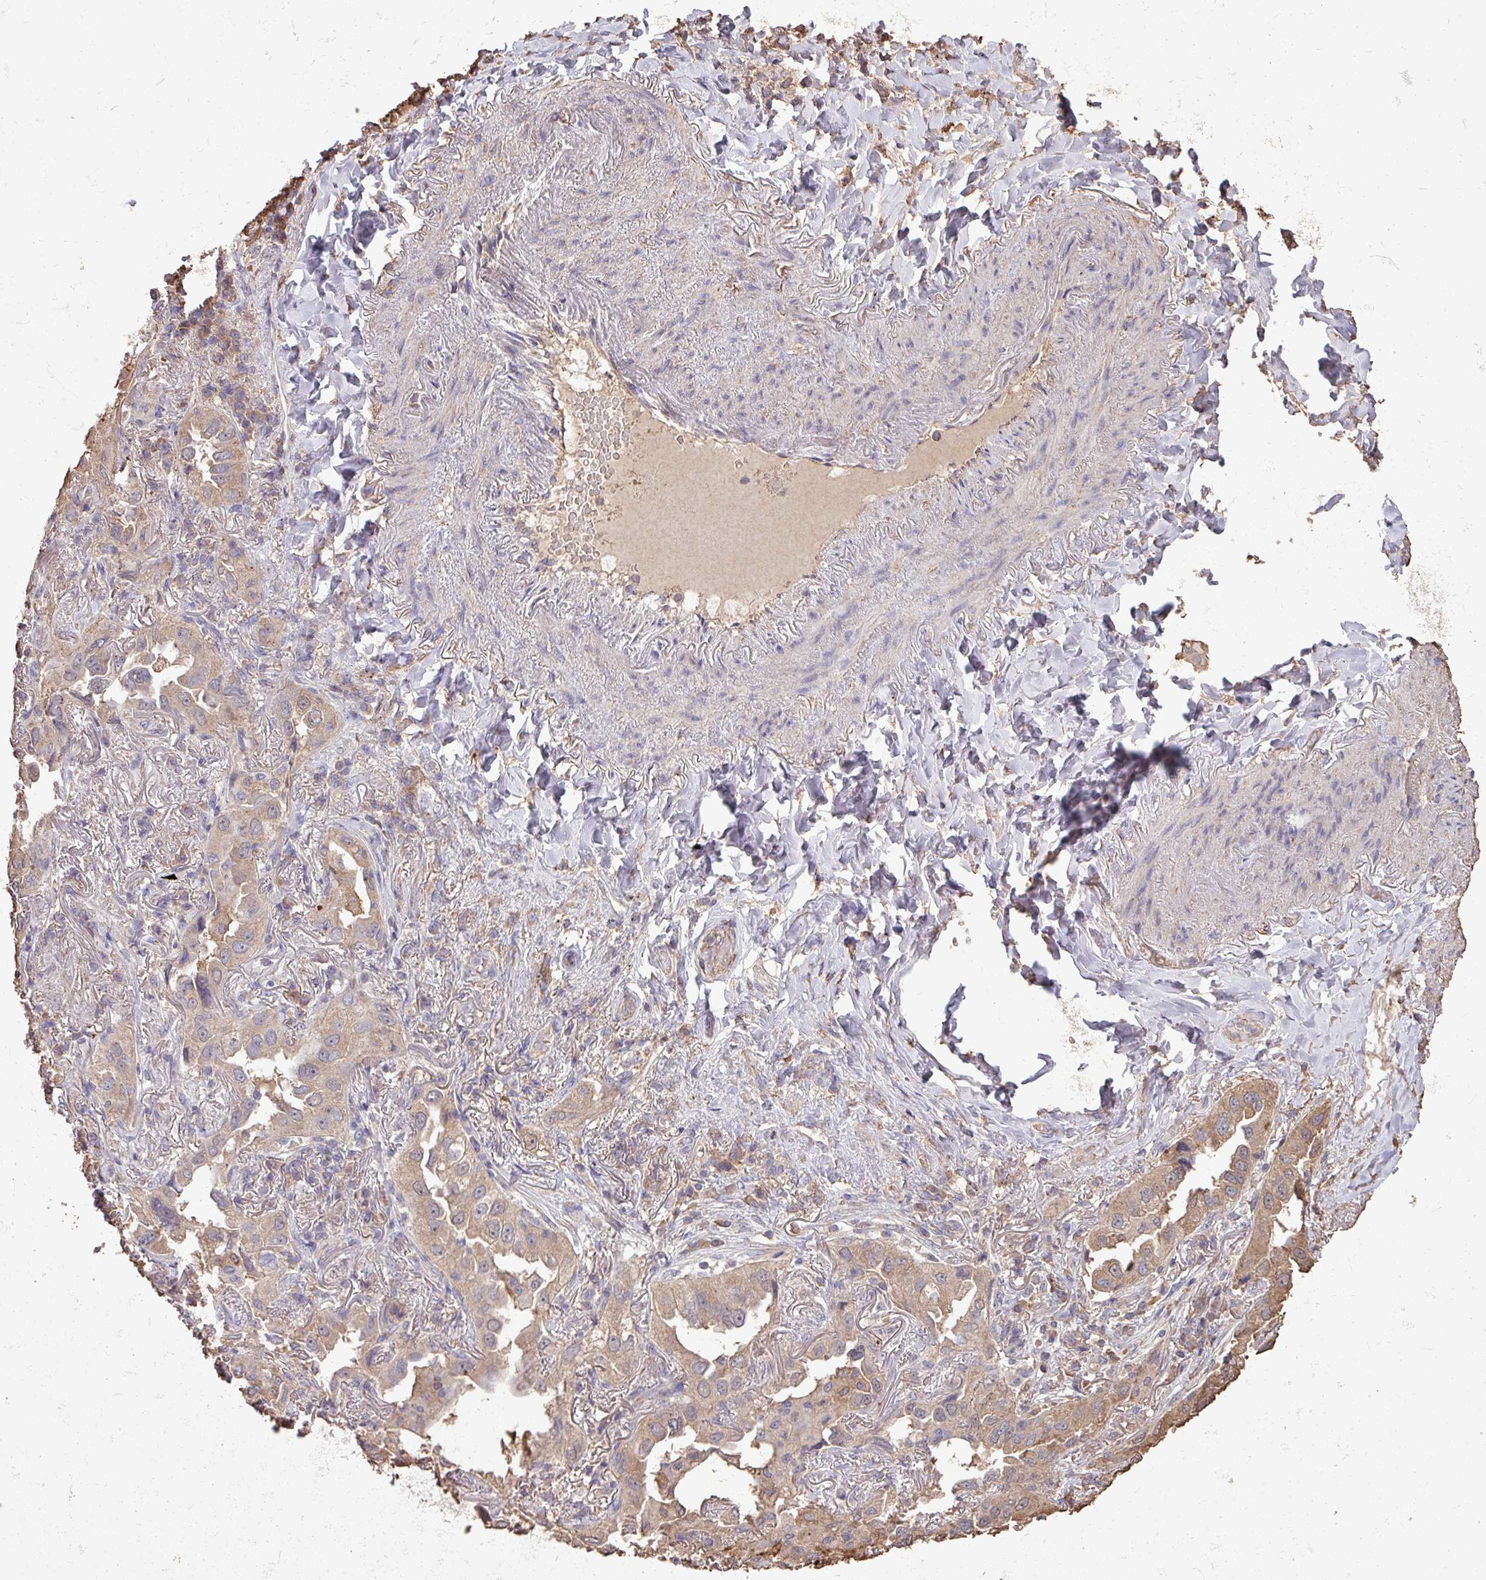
{"staining": {"intensity": "moderate", "quantity": "25%-75%", "location": "cytoplasmic/membranous"}, "tissue": "lung cancer", "cell_type": "Tumor cells", "image_type": "cancer", "snomed": [{"axis": "morphology", "description": "Adenocarcinoma, NOS"}, {"axis": "topography", "description": "Lung"}], "caption": "Adenocarcinoma (lung) stained with a protein marker reveals moderate staining in tumor cells.", "gene": "CAMK2B", "patient": {"sex": "female", "age": 69}}